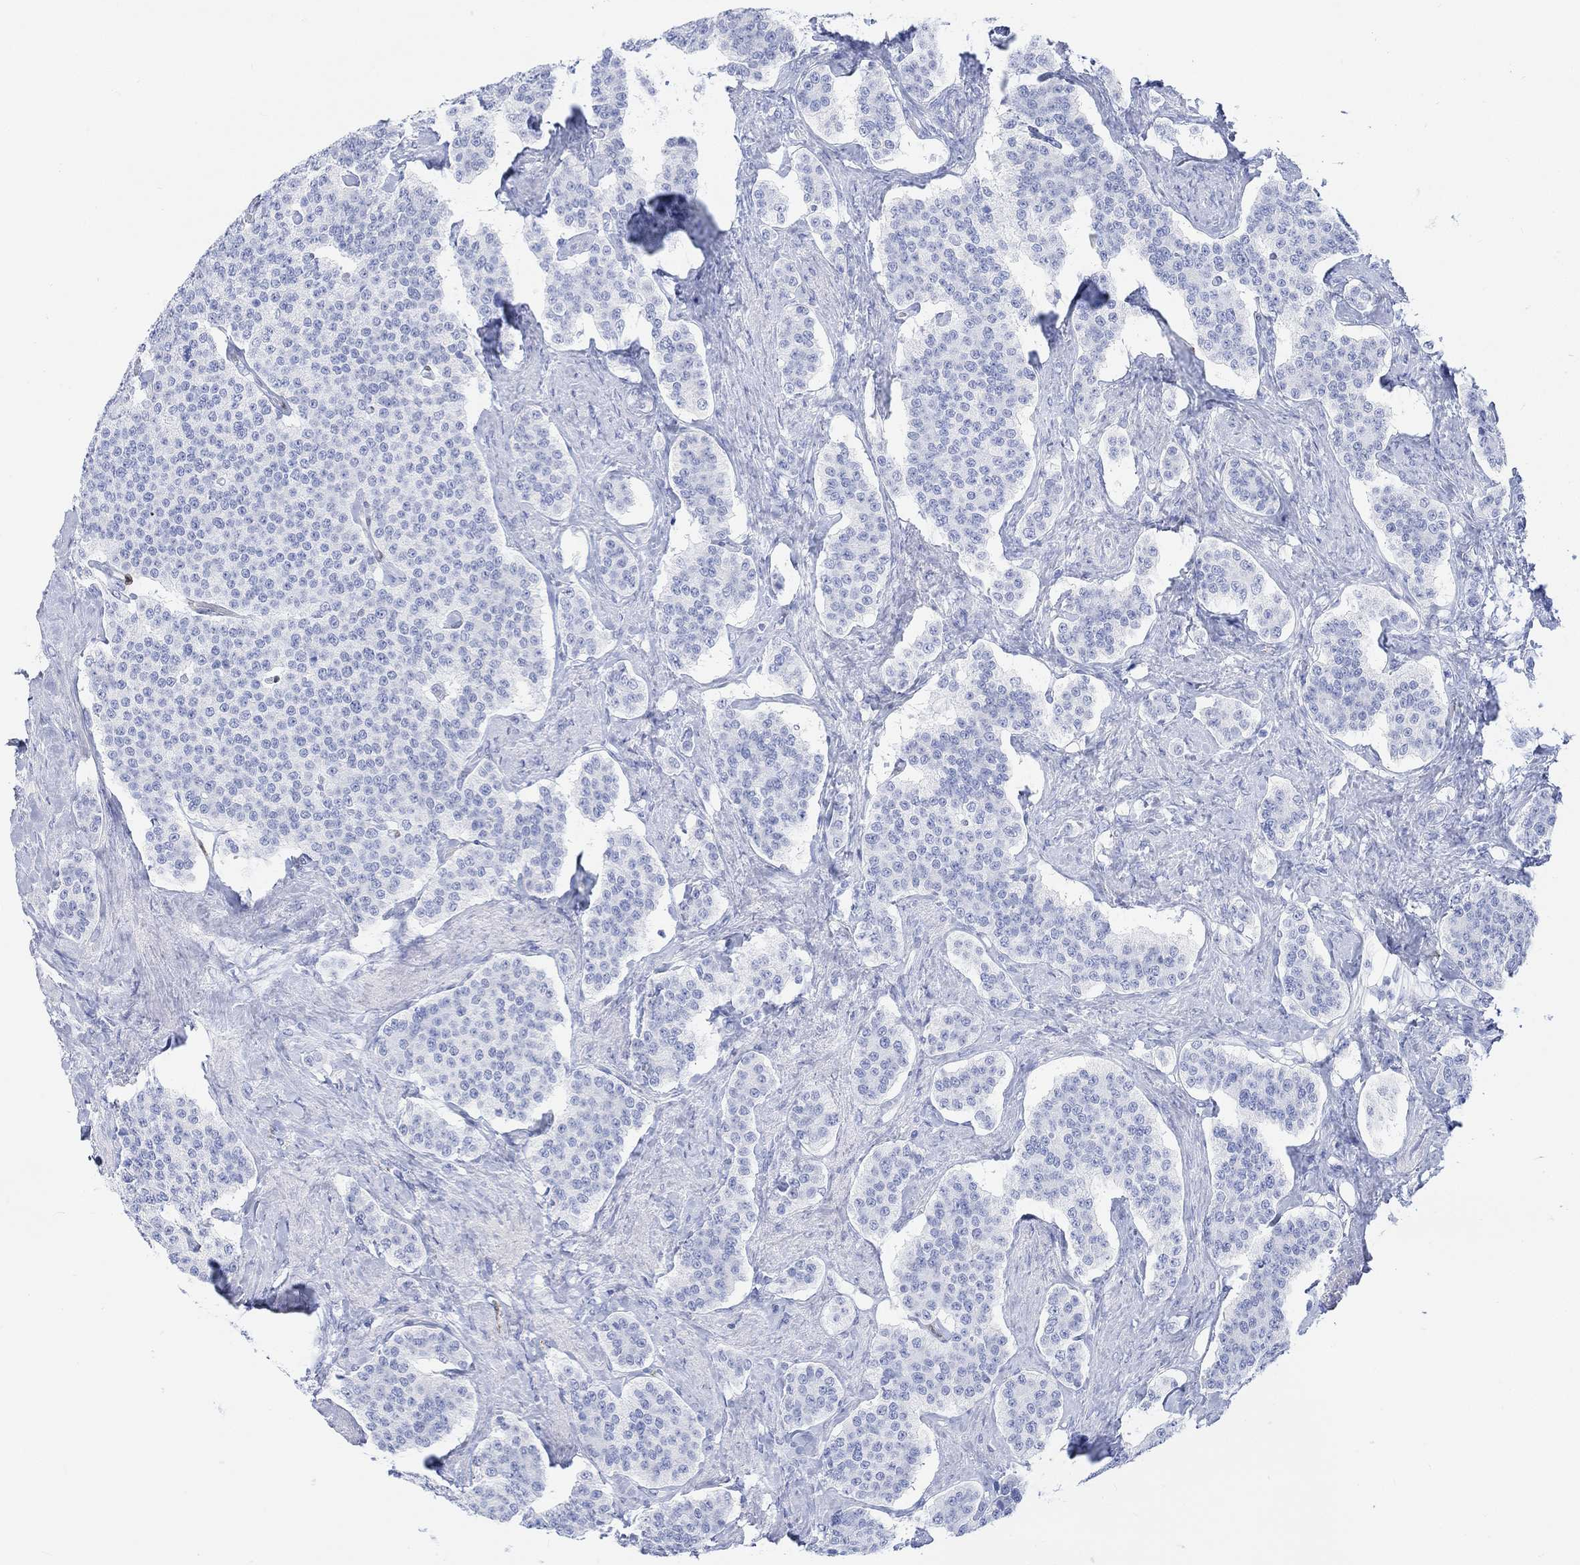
{"staining": {"intensity": "negative", "quantity": "none", "location": "none"}, "tissue": "carcinoid", "cell_type": "Tumor cells", "image_type": "cancer", "snomed": [{"axis": "morphology", "description": "Carcinoid, malignant, NOS"}, {"axis": "topography", "description": "Small intestine"}], "caption": "Immunohistochemistry image of carcinoid (malignant) stained for a protein (brown), which demonstrates no staining in tumor cells. (DAB (3,3'-diaminobenzidine) immunohistochemistry visualized using brightfield microscopy, high magnification).", "gene": "TPPP3", "patient": {"sex": "female", "age": 58}}